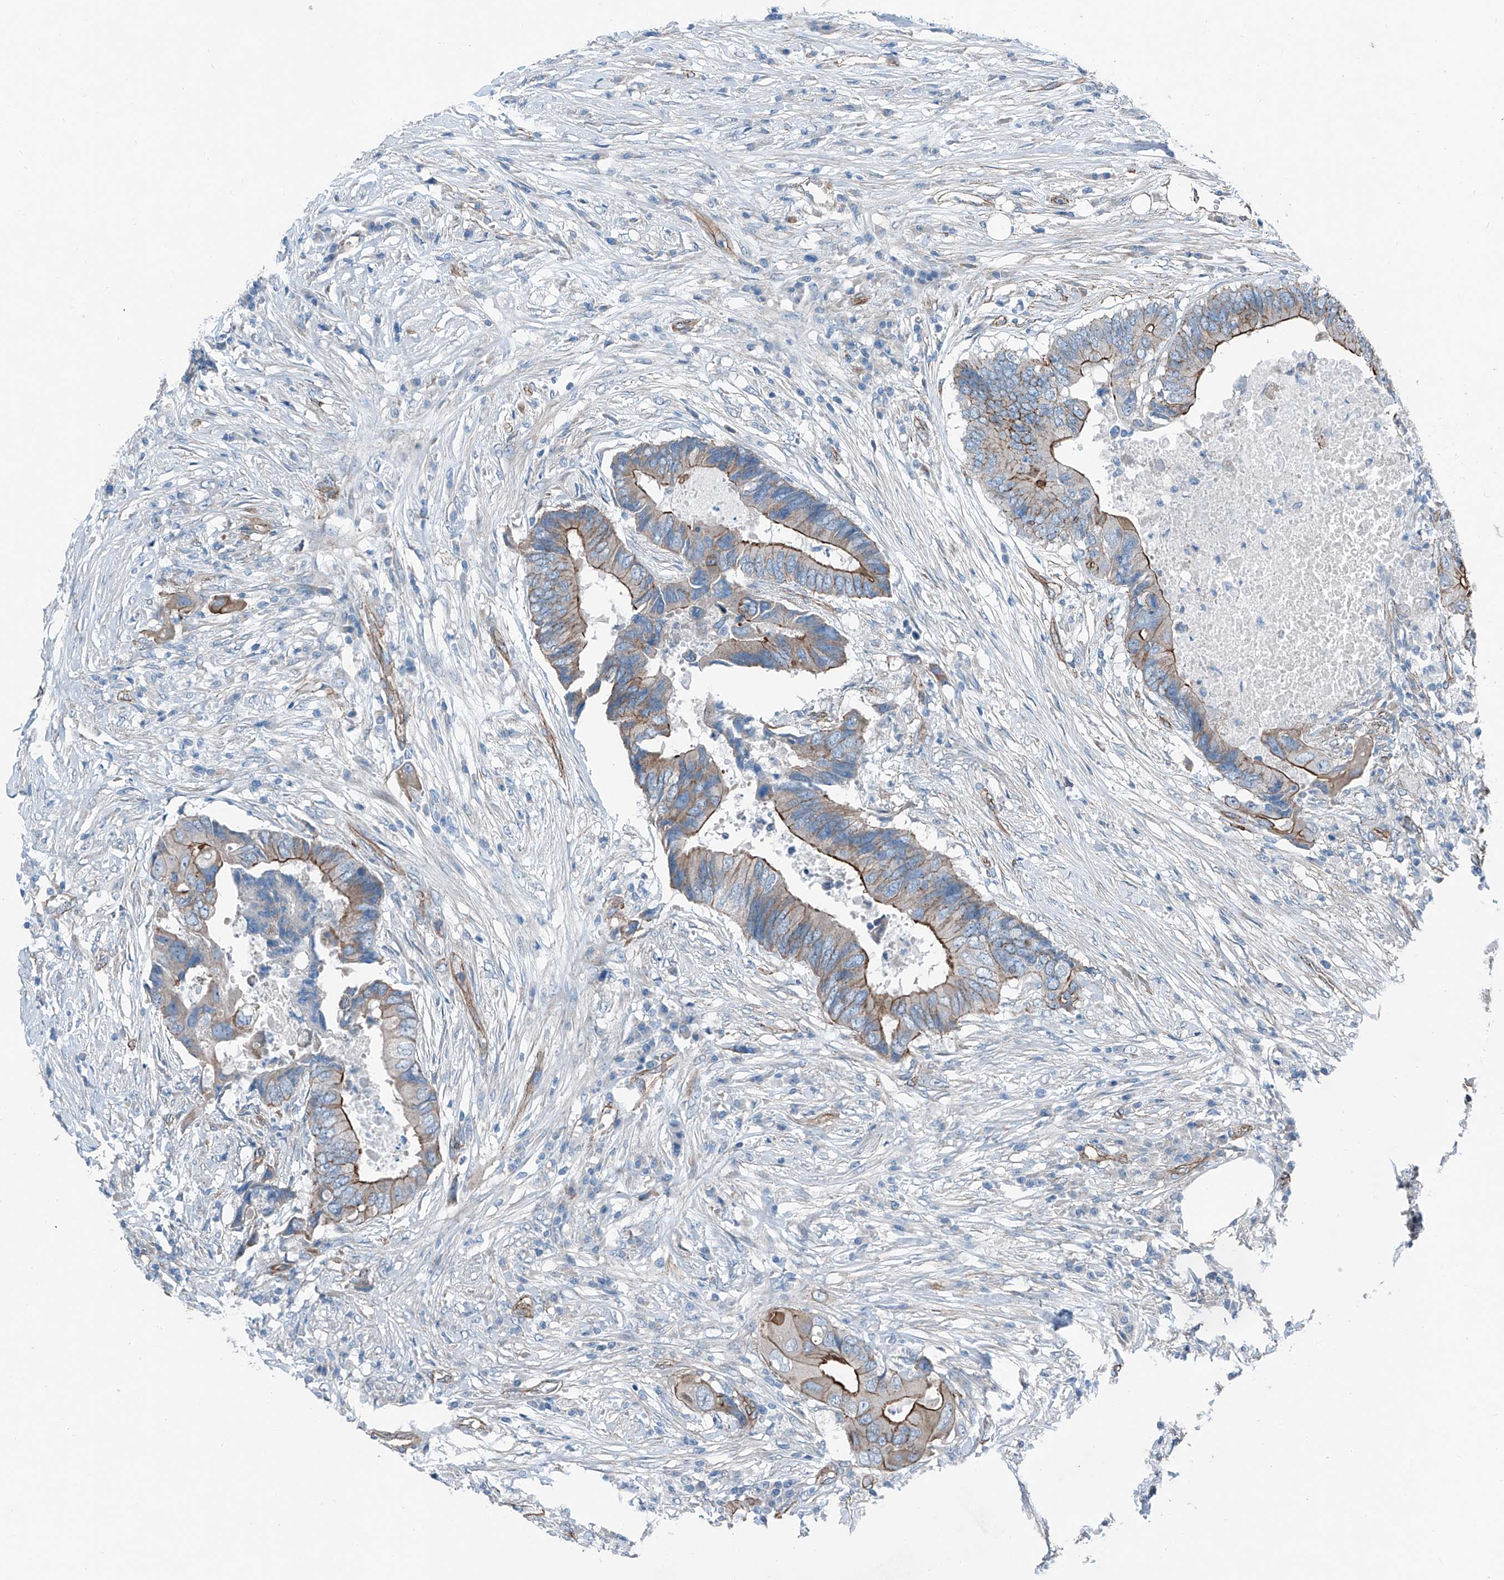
{"staining": {"intensity": "strong", "quantity": "25%-75%", "location": "cytoplasmic/membranous"}, "tissue": "colorectal cancer", "cell_type": "Tumor cells", "image_type": "cancer", "snomed": [{"axis": "morphology", "description": "Adenocarcinoma, NOS"}, {"axis": "topography", "description": "Colon"}], "caption": "Immunohistochemistry (IHC) photomicrograph of colorectal cancer (adenocarcinoma) stained for a protein (brown), which demonstrates high levels of strong cytoplasmic/membranous staining in approximately 25%-75% of tumor cells.", "gene": "THEMIS2", "patient": {"sex": "male", "age": 71}}